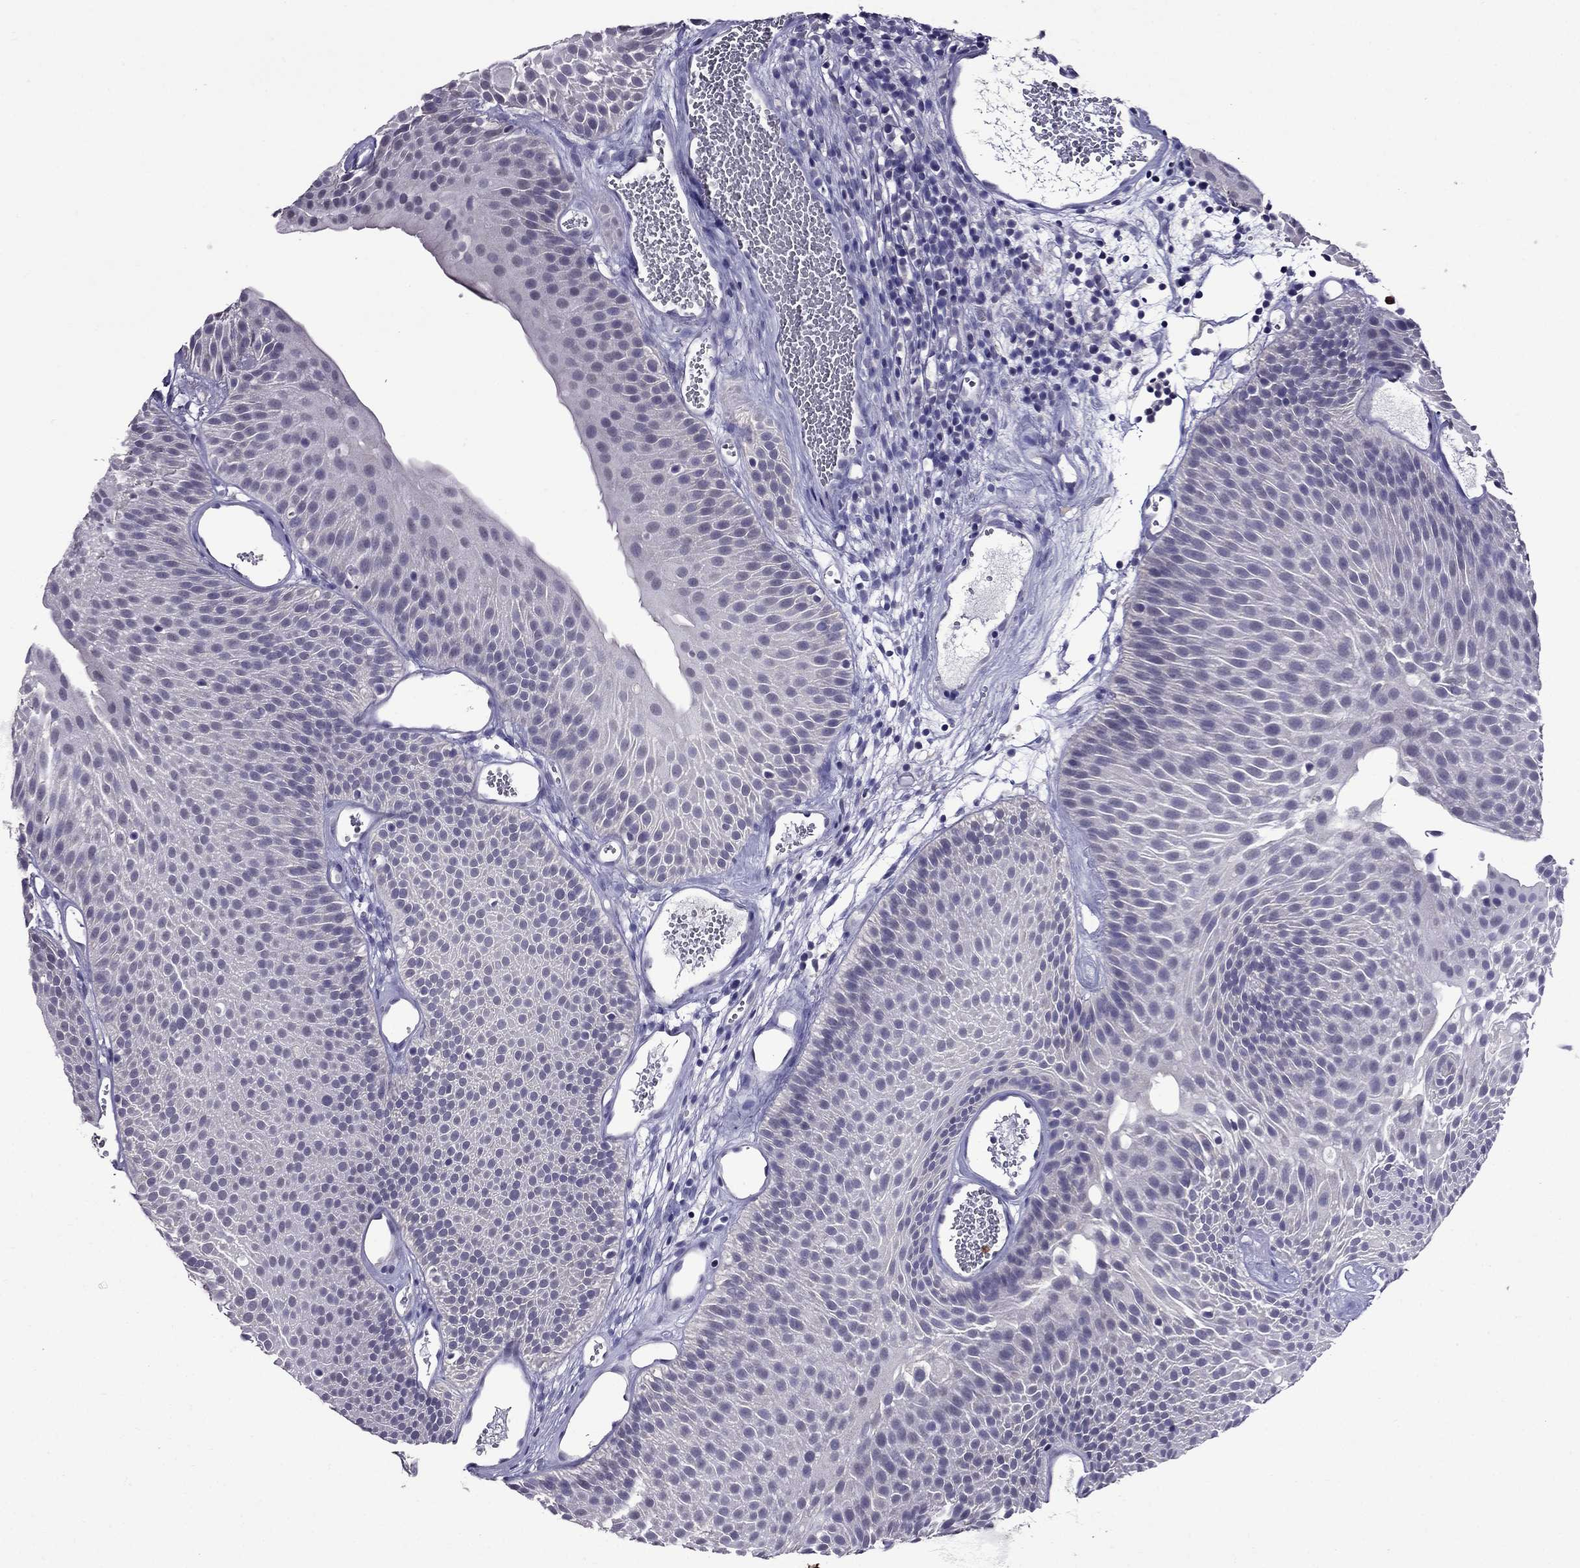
{"staining": {"intensity": "negative", "quantity": "none", "location": "none"}, "tissue": "urothelial cancer", "cell_type": "Tumor cells", "image_type": "cancer", "snomed": [{"axis": "morphology", "description": "Urothelial carcinoma, Low grade"}, {"axis": "topography", "description": "Urinary bladder"}], "caption": "There is no significant positivity in tumor cells of urothelial carcinoma (low-grade).", "gene": "OLFM4", "patient": {"sex": "male", "age": 52}}